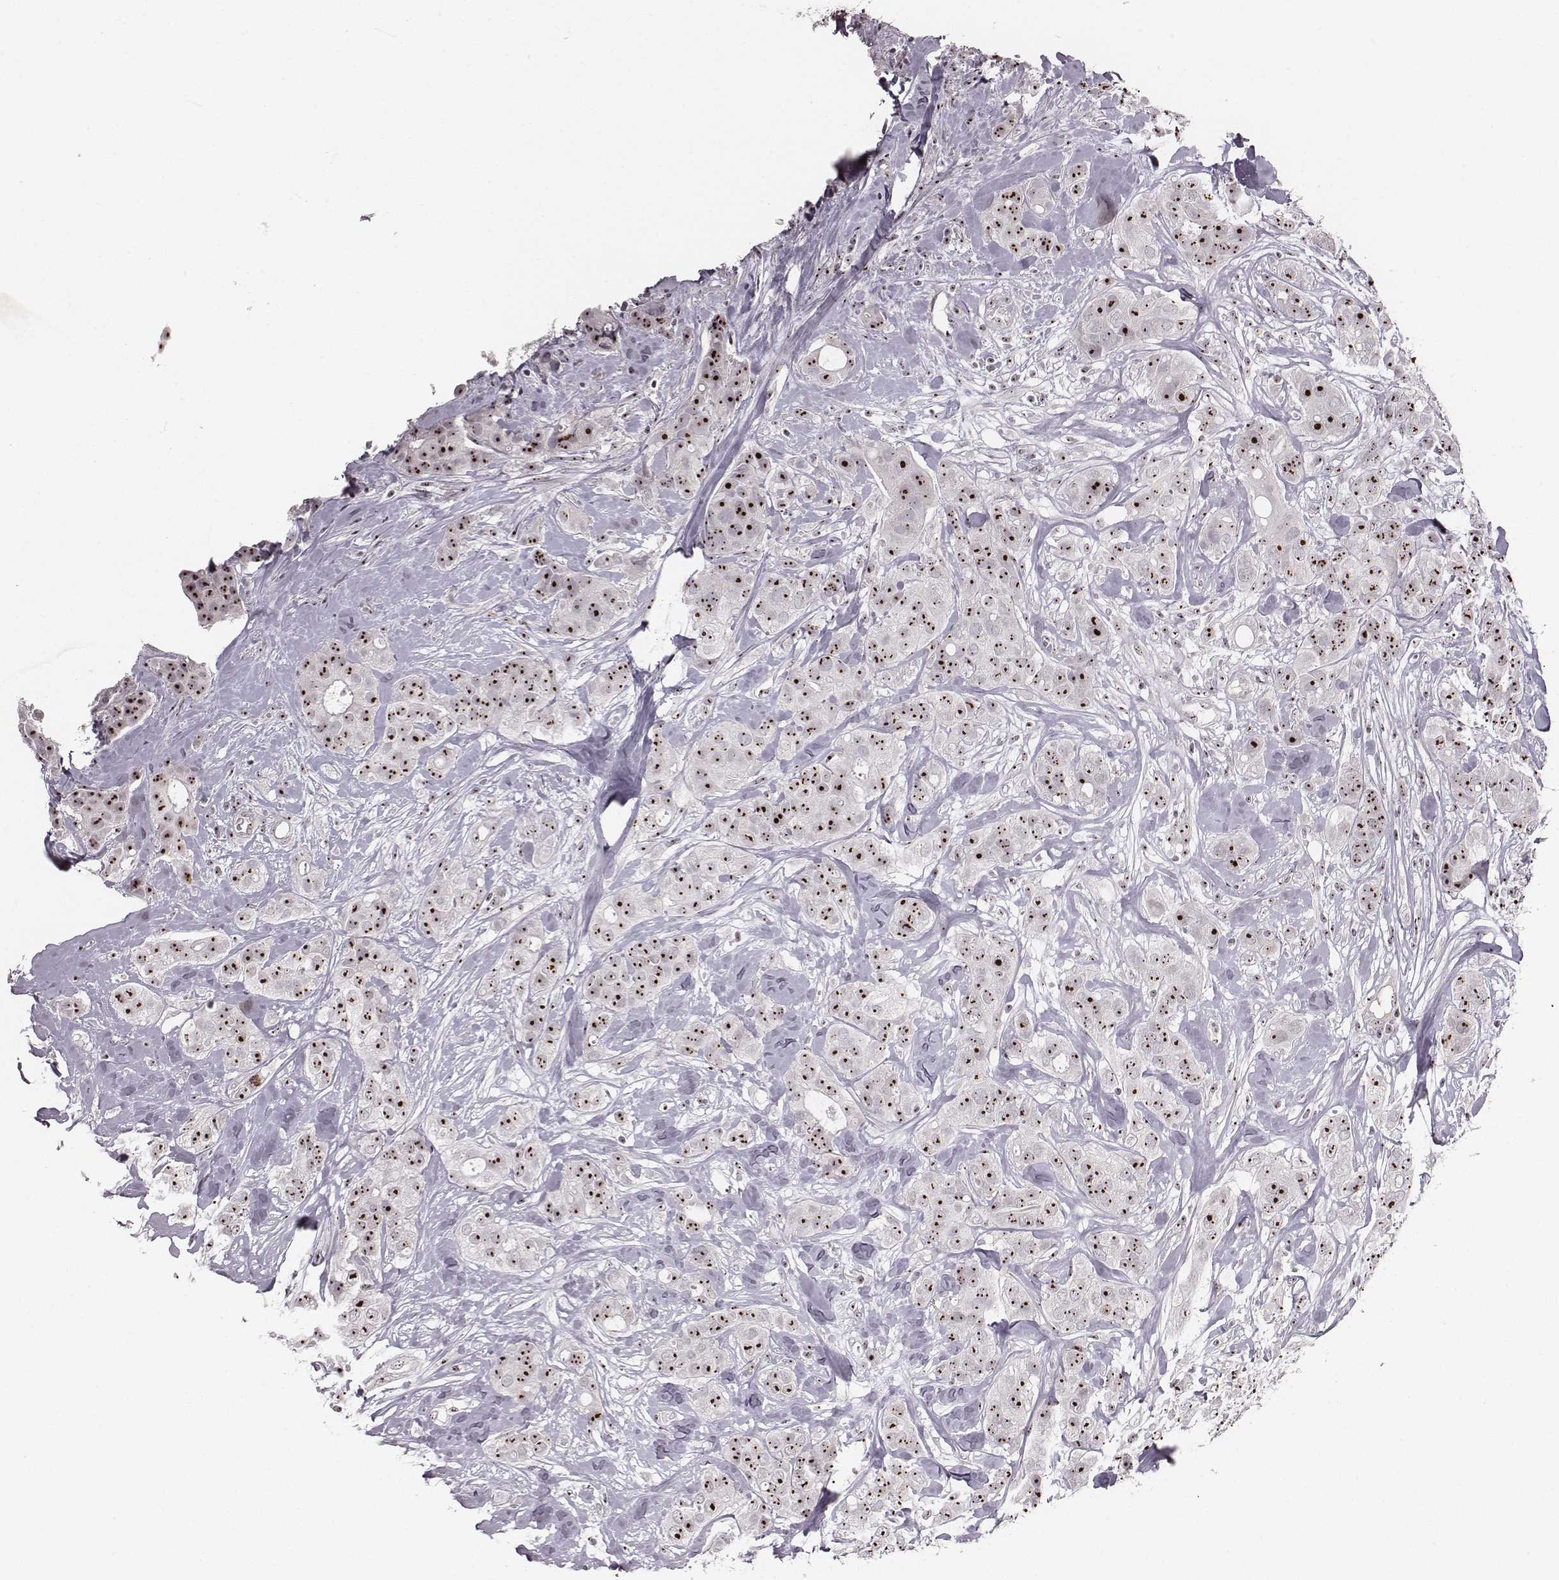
{"staining": {"intensity": "strong", "quantity": ">75%", "location": "nuclear"}, "tissue": "breast cancer", "cell_type": "Tumor cells", "image_type": "cancer", "snomed": [{"axis": "morphology", "description": "Duct carcinoma"}, {"axis": "topography", "description": "Breast"}], "caption": "Breast cancer stained with DAB immunohistochemistry reveals high levels of strong nuclear expression in approximately >75% of tumor cells.", "gene": "NOP56", "patient": {"sex": "female", "age": 43}}